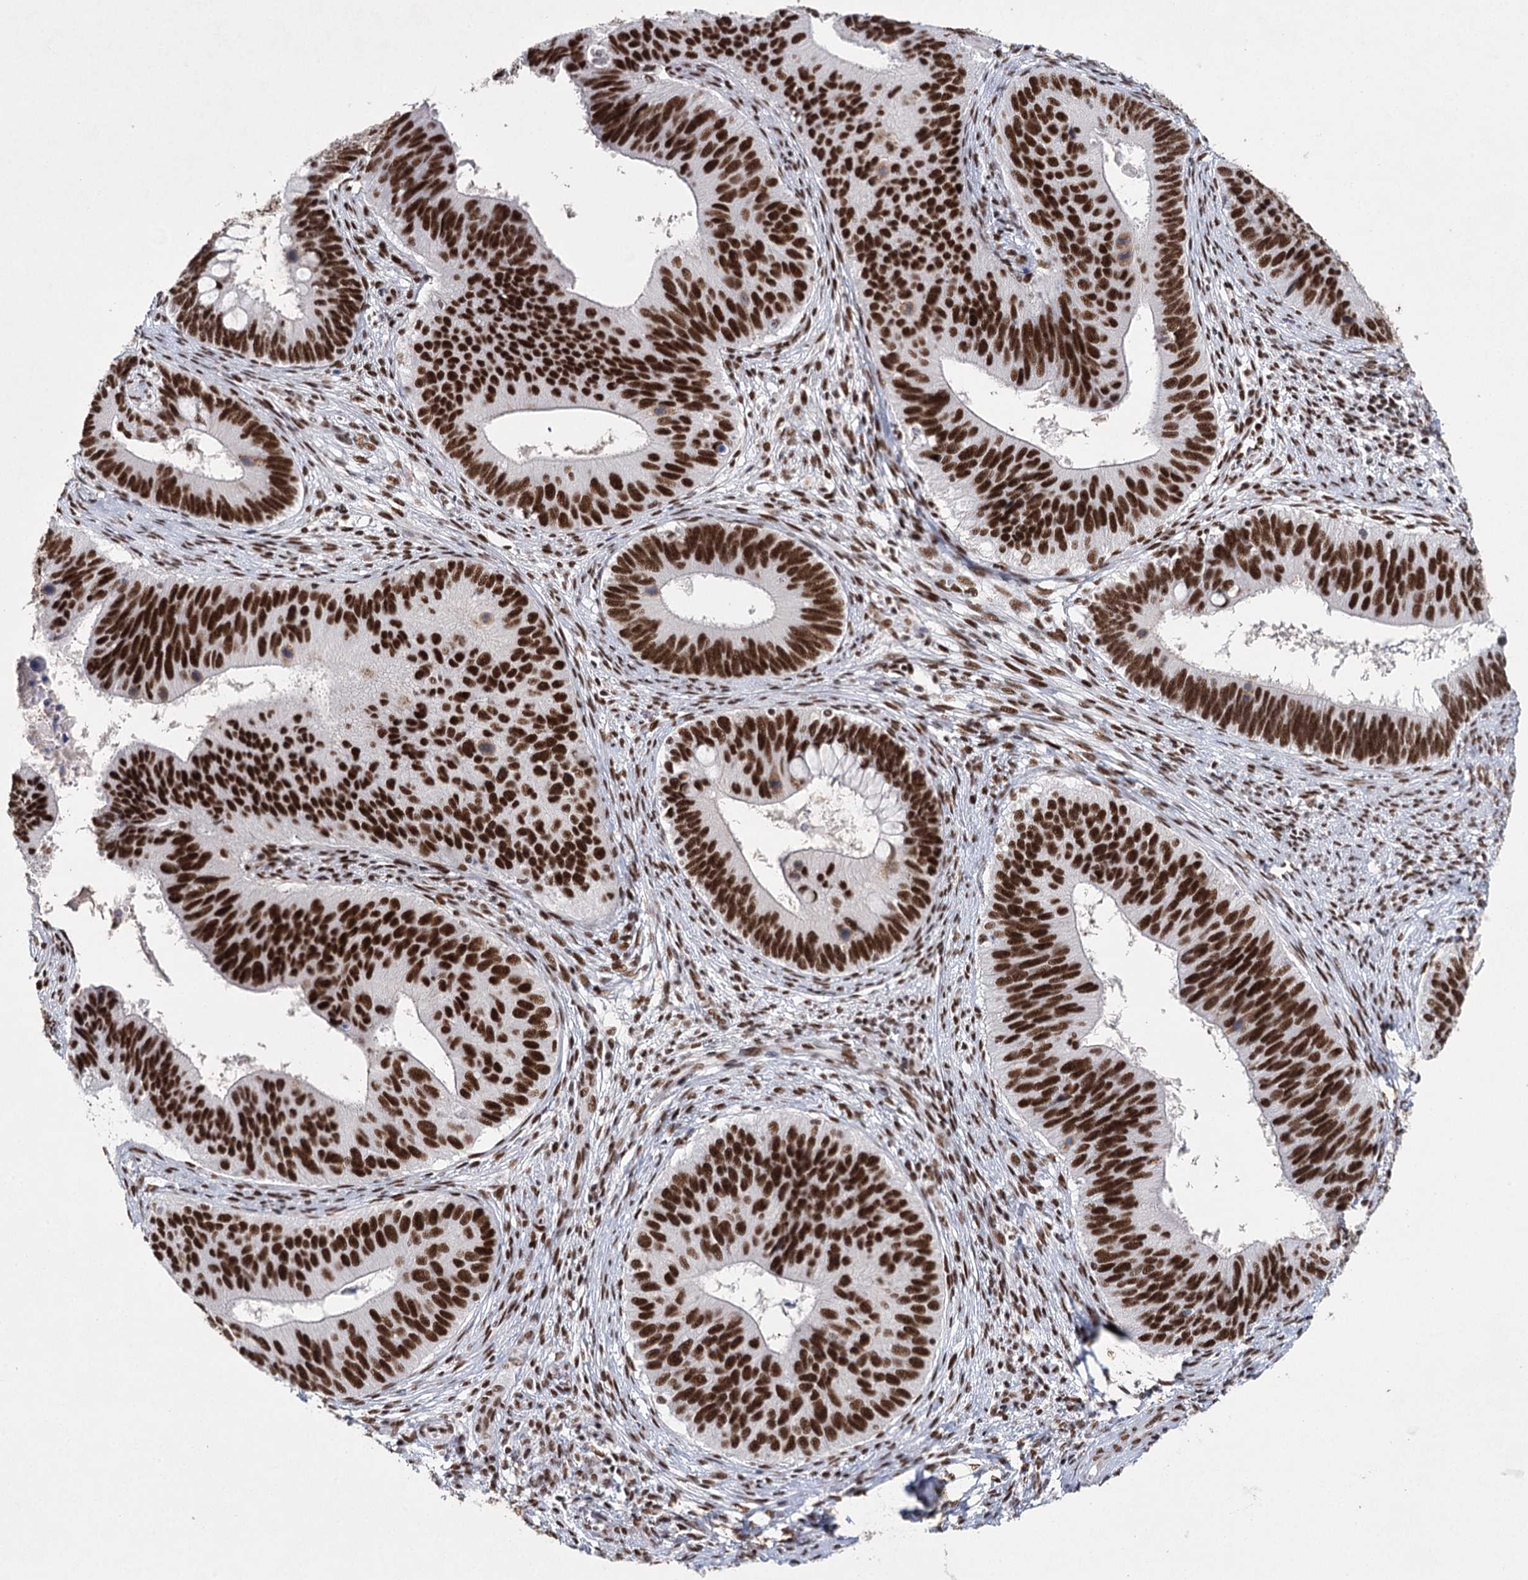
{"staining": {"intensity": "strong", "quantity": ">75%", "location": "nuclear"}, "tissue": "cervical cancer", "cell_type": "Tumor cells", "image_type": "cancer", "snomed": [{"axis": "morphology", "description": "Adenocarcinoma, NOS"}, {"axis": "topography", "description": "Cervix"}], "caption": "Protein expression analysis of adenocarcinoma (cervical) demonstrates strong nuclear staining in about >75% of tumor cells. The staining was performed using DAB, with brown indicating positive protein expression. Nuclei are stained blue with hematoxylin.", "gene": "SCAF8", "patient": {"sex": "female", "age": 42}}